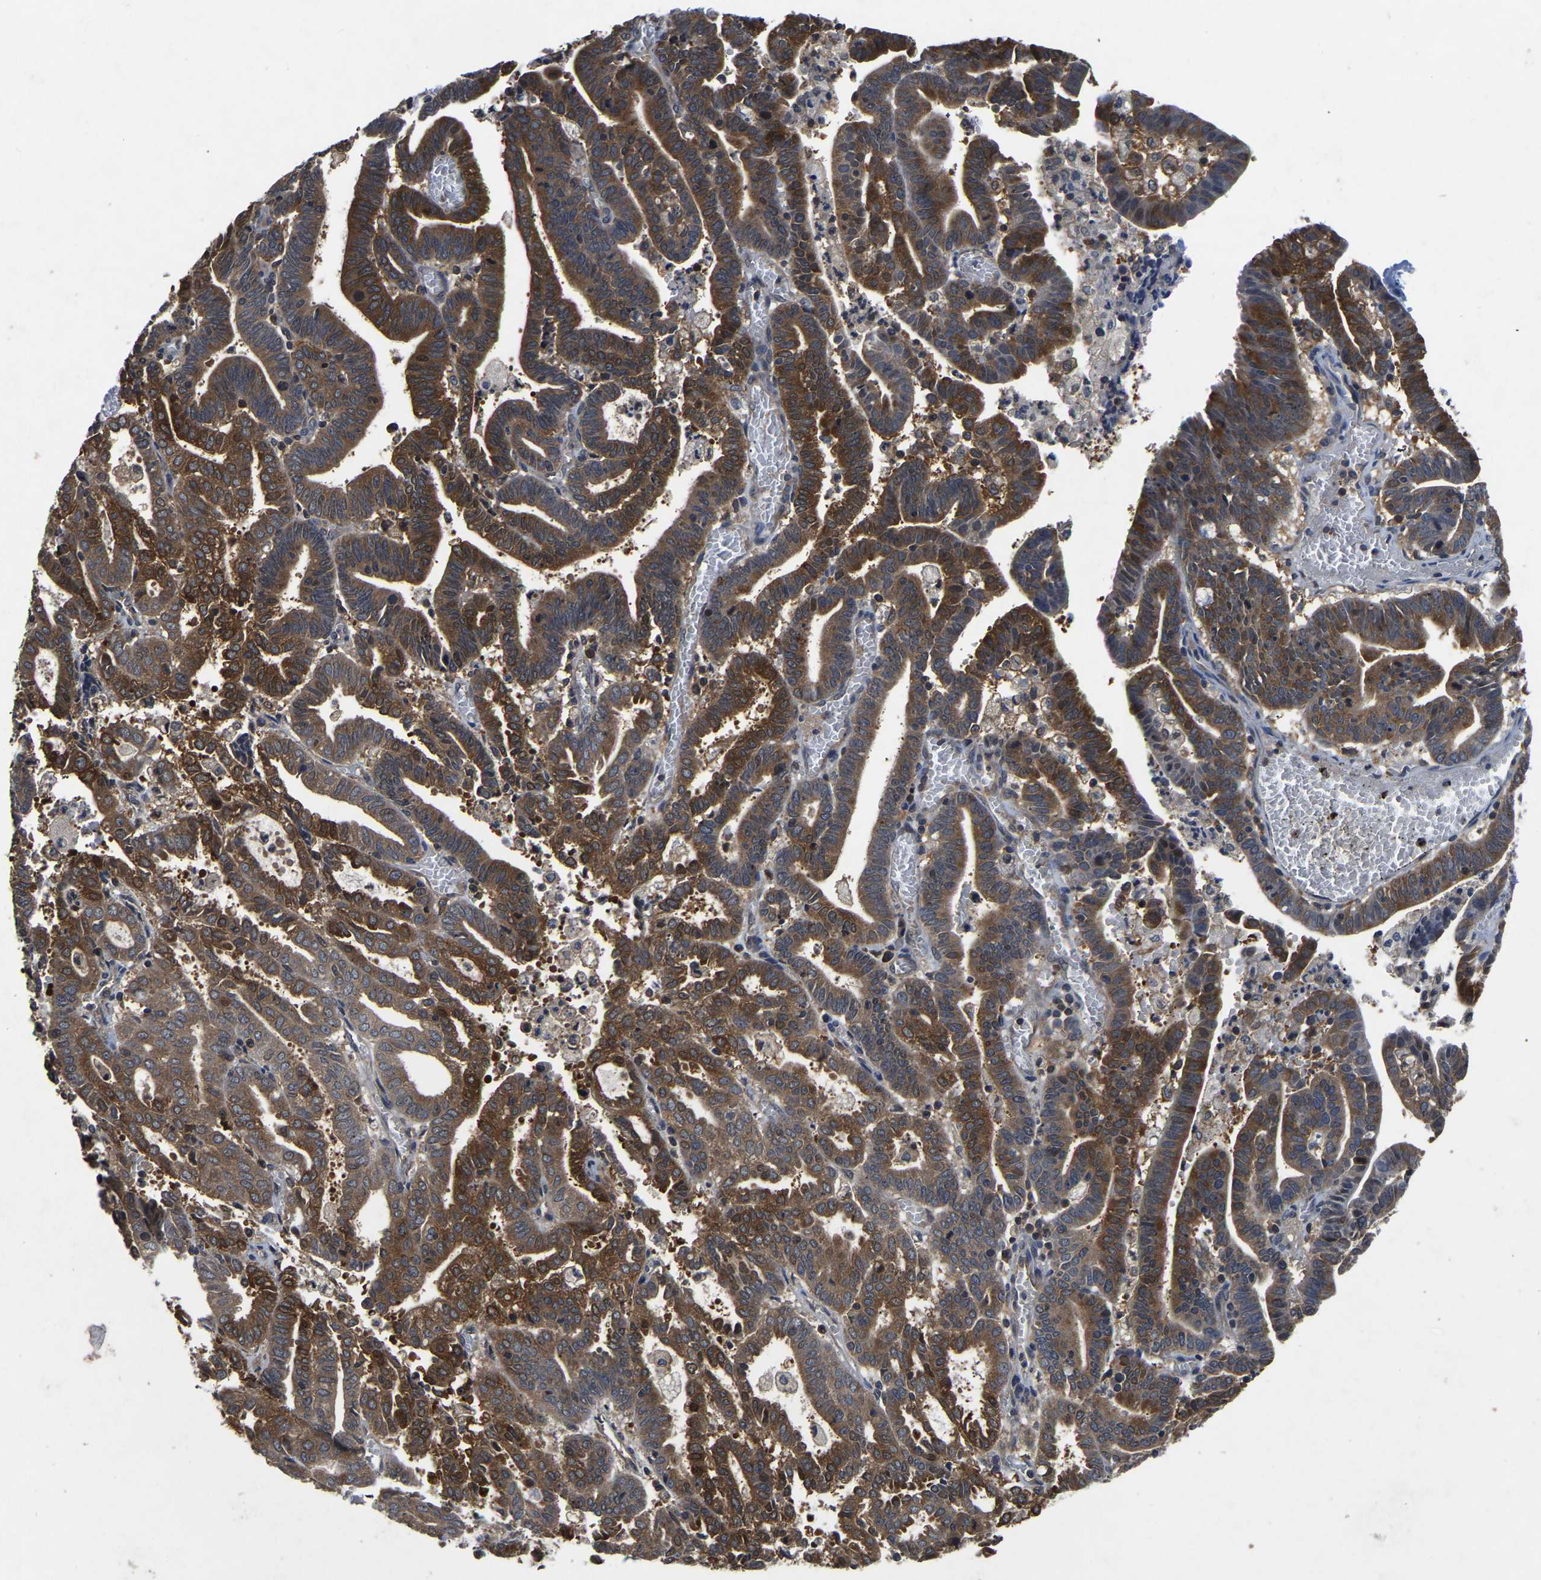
{"staining": {"intensity": "strong", "quantity": ">75%", "location": "cytoplasmic/membranous"}, "tissue": "endometrial cancer", "cell_type": "Tumor cells", "image_type": "cancer", "snomed": [{"axis": "morphology", "description": "Adenocarcinoma, NOS"}, {"axis": "topography", "description": "Uterus"}], "caption": "This is an image of immunohistochemistry staining of endometrial adenocarcinoma, which shows strong expression in the cytoplasmic/membranous of tumor cells.", "gene": "FGD5", "patient": {"sex": "female", "age": 83}}